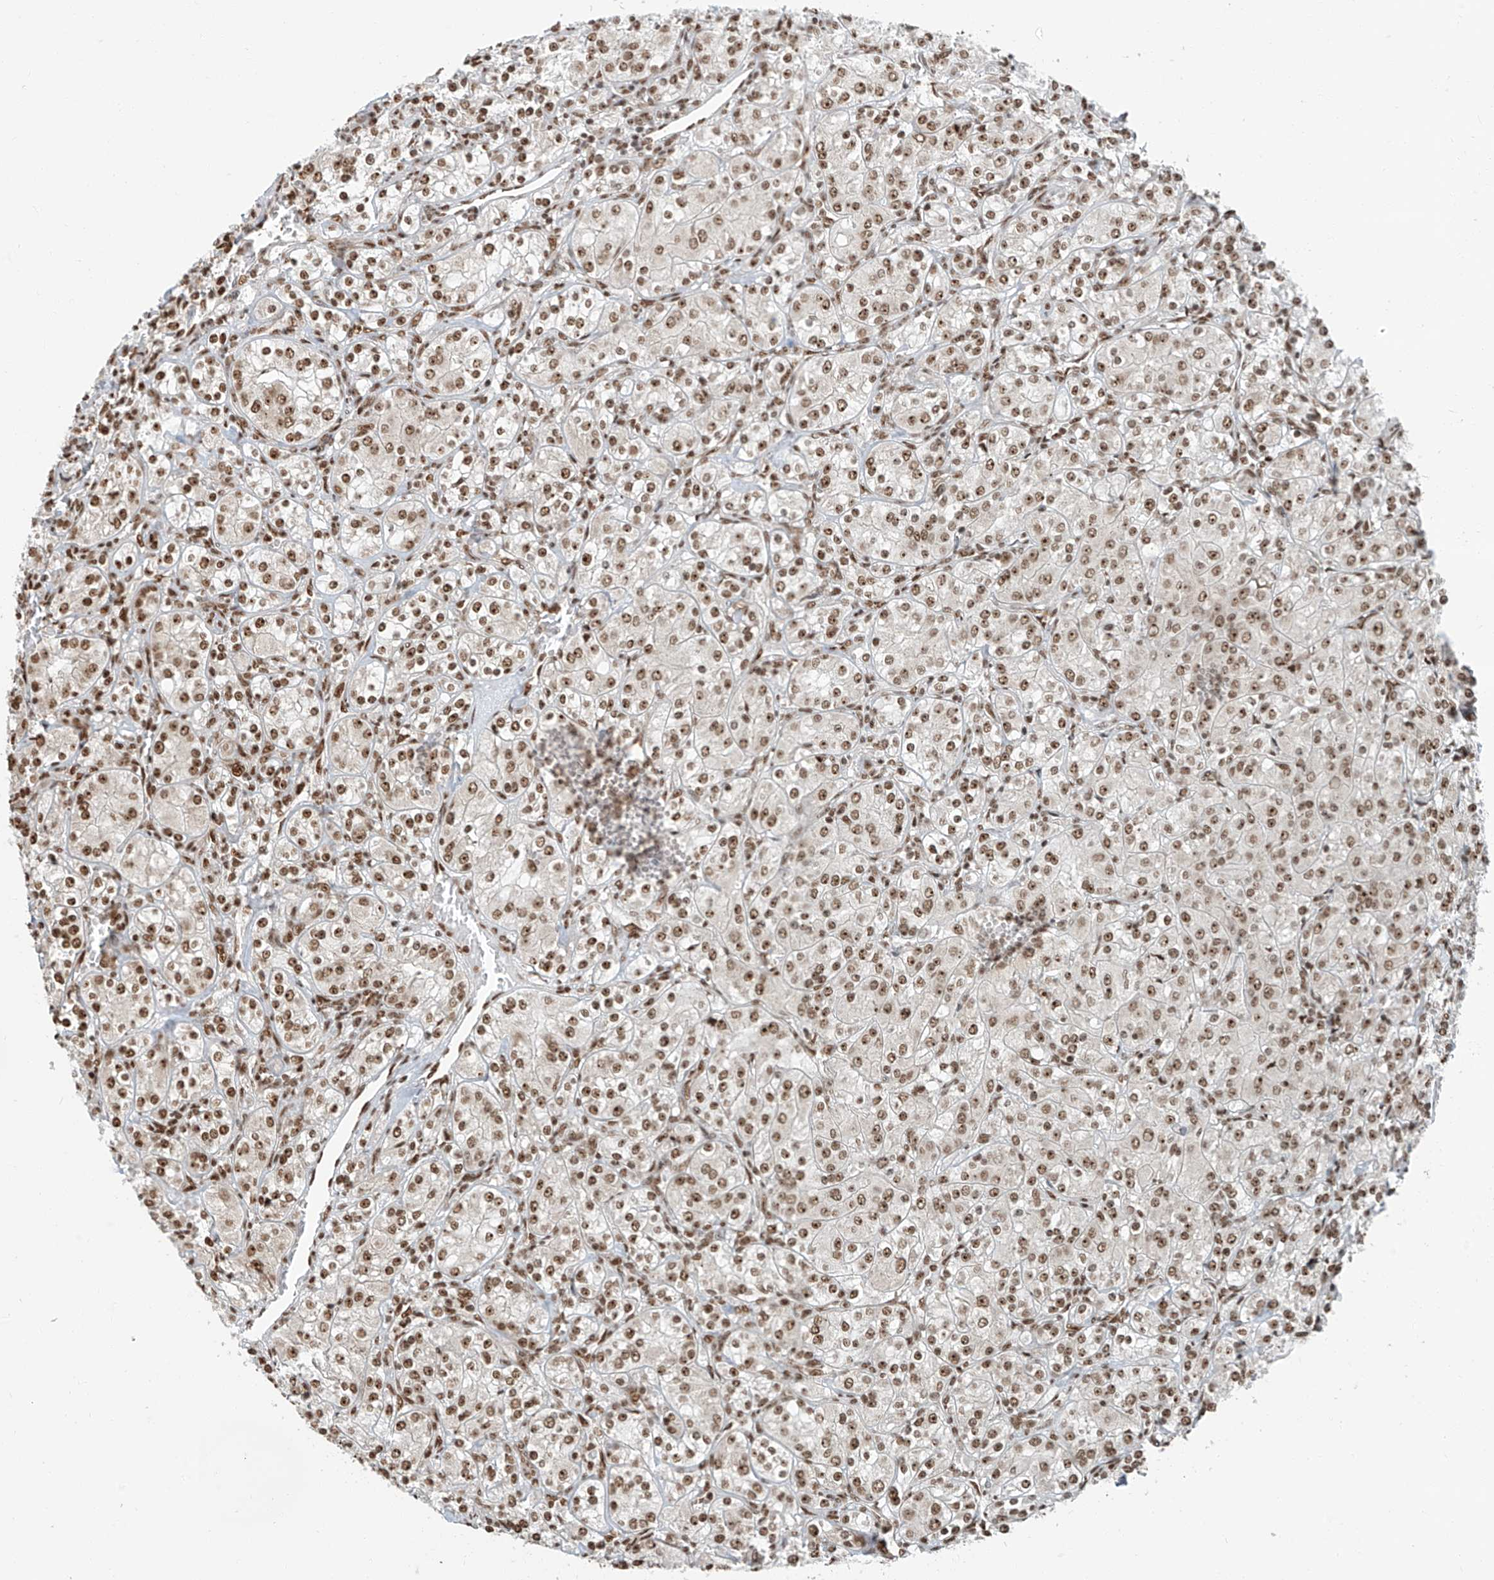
{"staining": {"intensity": "moderate", "quantity": ">75%", "location": "nuclear"}, "tissue": "renal cancer", "cell_type": "Tumor cells", "image_type": "cancer", "snomed": [{"axis": "morphology", "description": "Adenocarcinoma, NOS"}, {"axis": "topography", "description": "Kidney"}], "caption": "This is an image of immunohistochemistry staining of renal adenocarcinoma, which shows moderate positivity in the nuclear of tumor cells.", "gene": "FAM193B", "patient": {"sex": "male", "age": 77}}